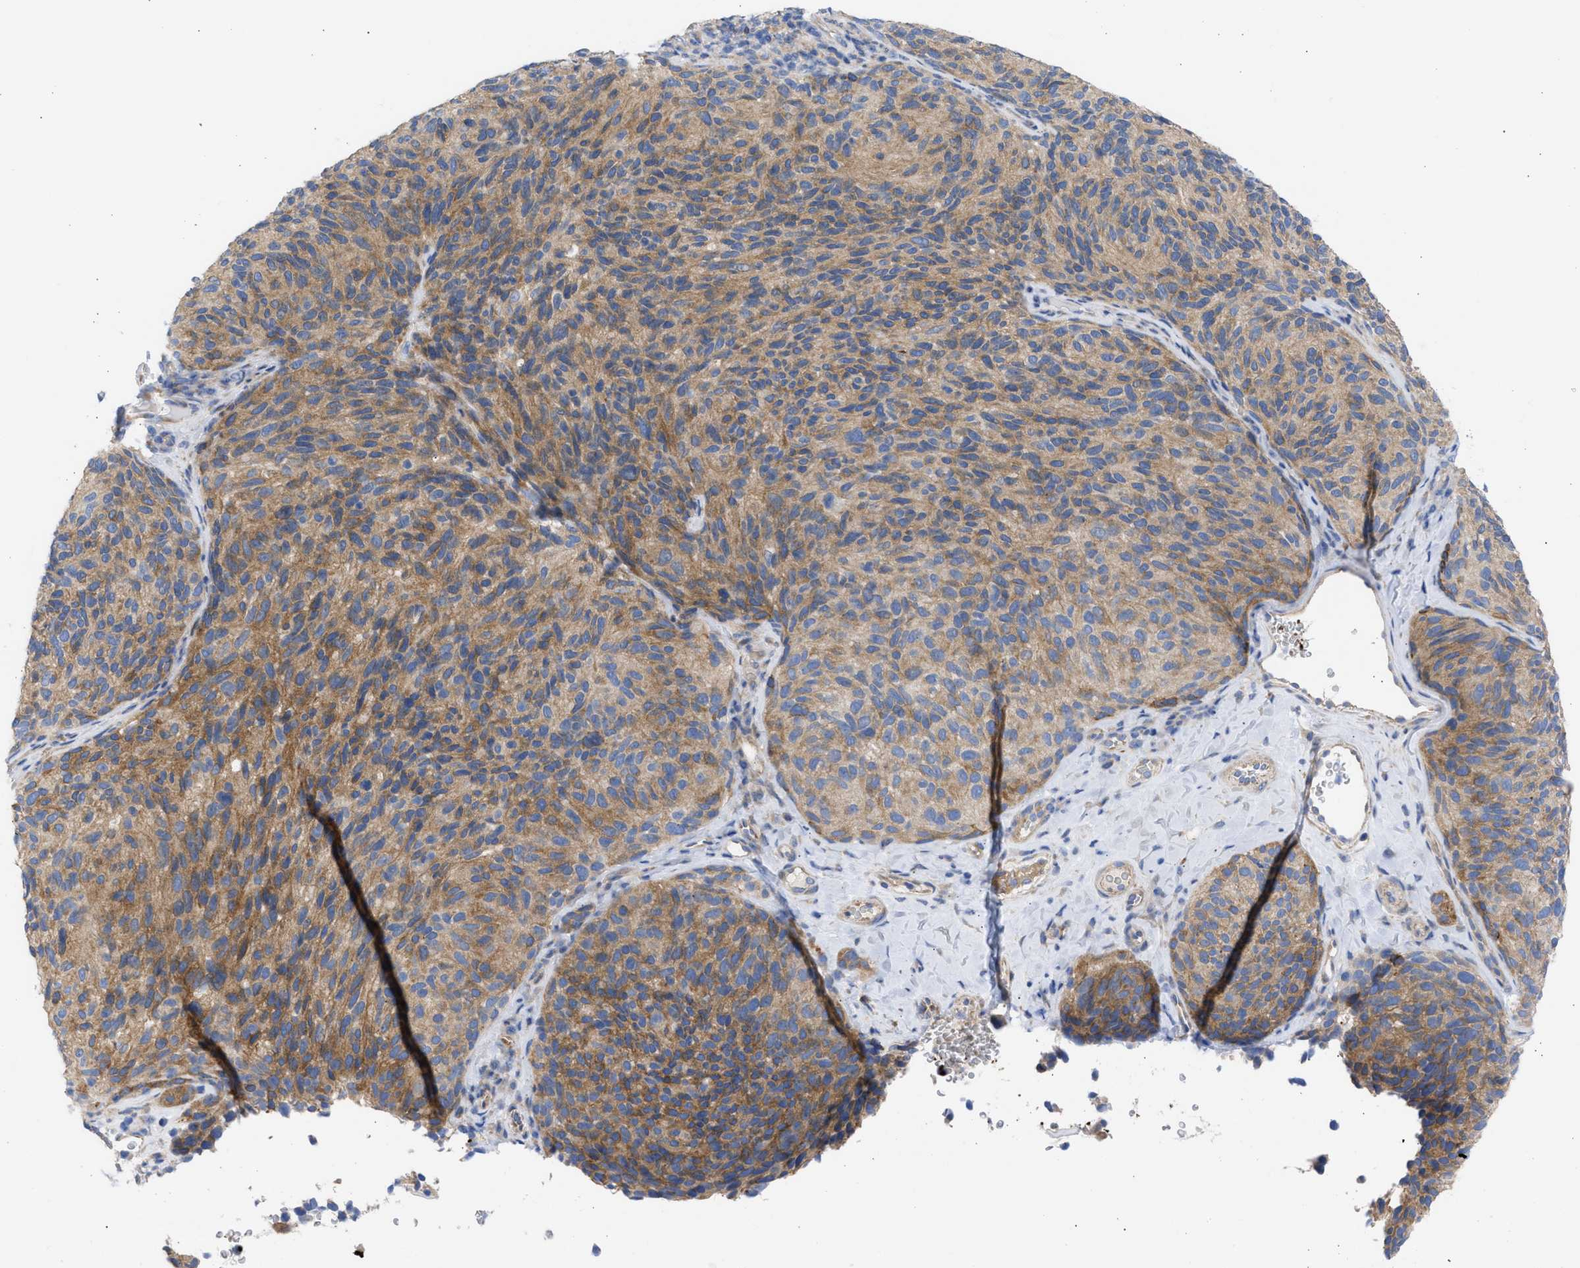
{"staining": {"intensity": "moderate", "quantity": ">75%", "location": "cytoplasmic/membranous"}, "tissue": "melanoma", "cell_type": "Tumor cells", "image_type": "cancer", "snomed": [{"axis": "morphology", "description": "Malignant melanoma, NOS"}, {"axis": "topography", "description": "Skin"}], "caption": "A medium amount of moderate cytoplasmic/membranous positivity is identified in approximately >75% of tumor cells in melanoma tissue. (Brightfield microscopy of DAB IHC at high magnification).", "gene": "BTG3", "patient": {"sex": "female", "age": 73}}